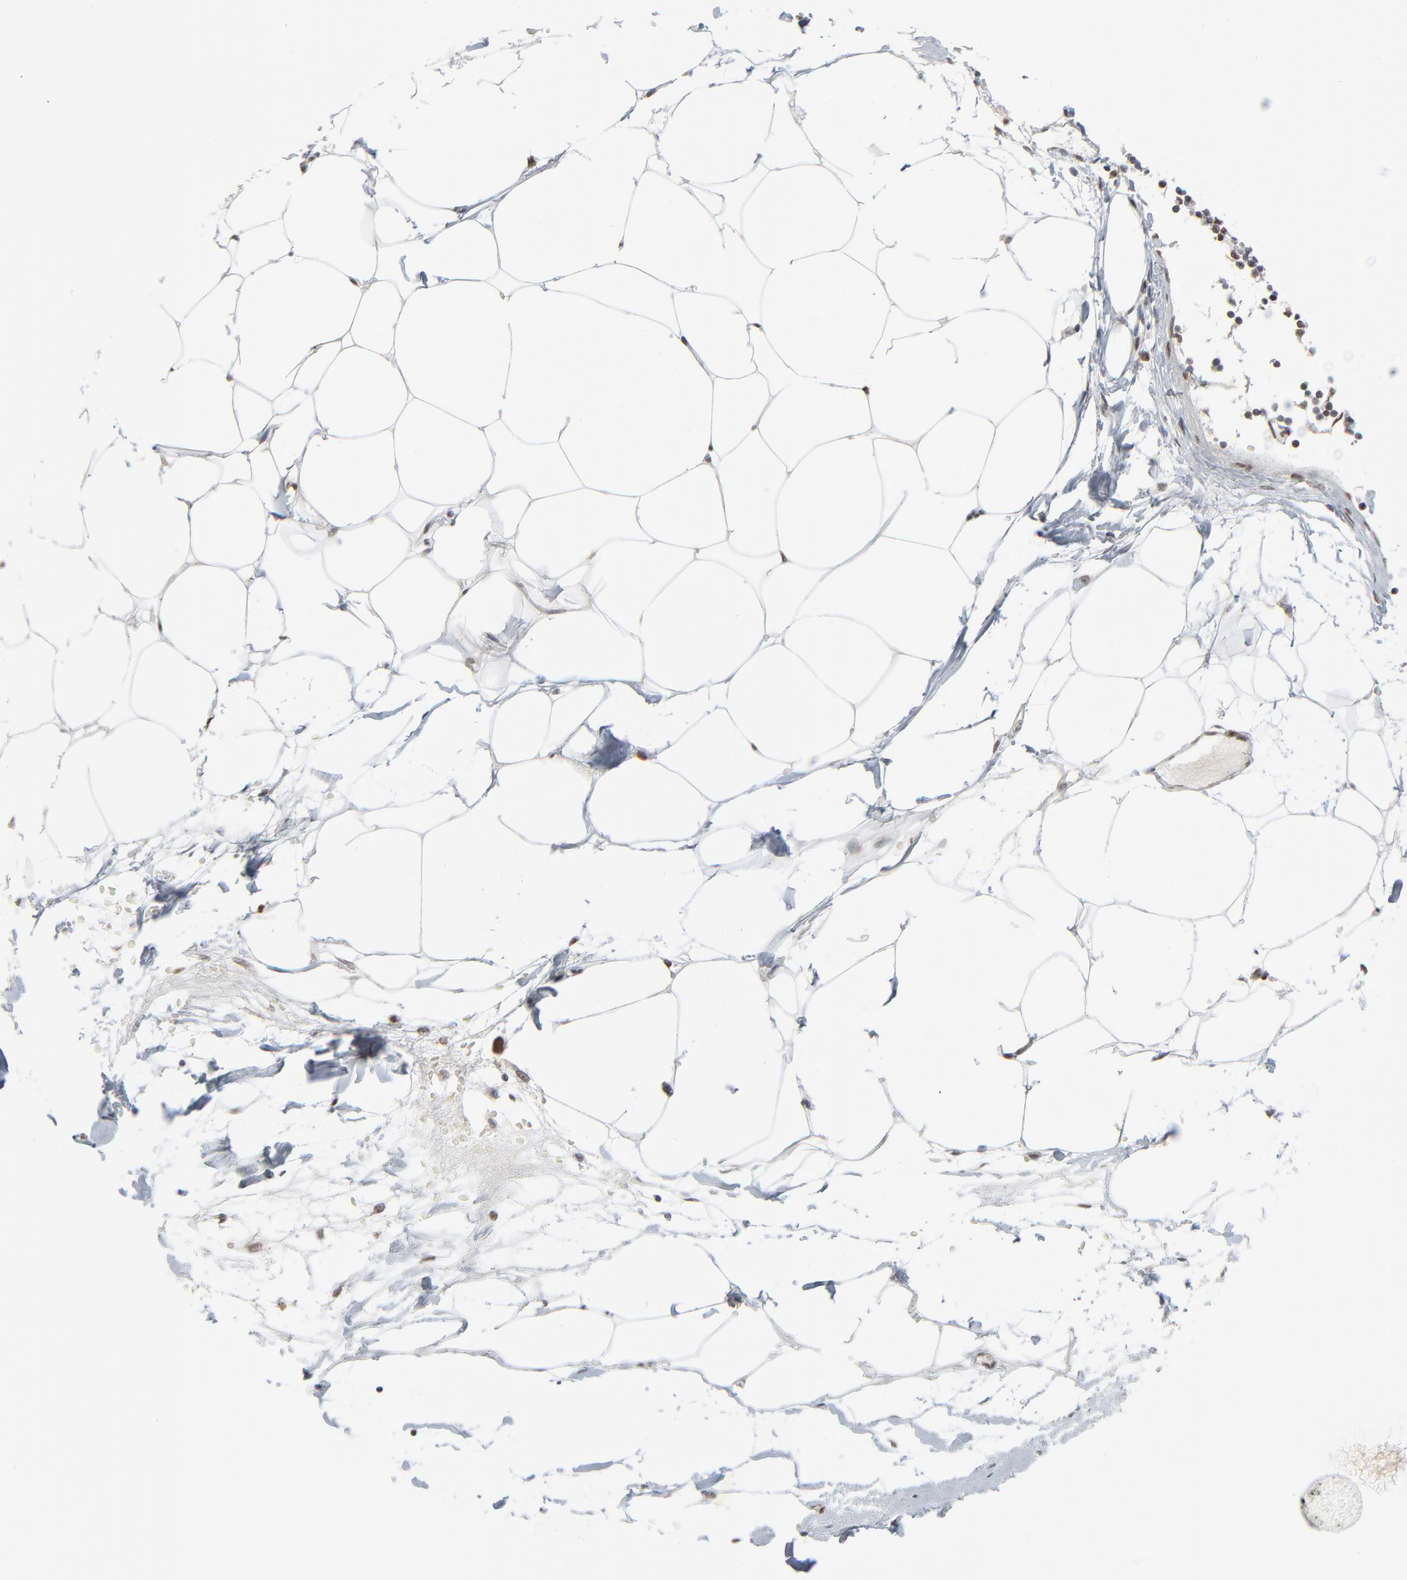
{"staining": {"intensity": "moderate", "quantity": ">75%", "location": "nuclear"}, "tissue": "adipose tissue", "cell_type": "Adipocytes", "image_type": "normal", "snomed": [{"axis": "morphology", "description": "Normal tissue, NOS"}, {"axis": "morphology", "description": "Adenocarcinoma, NOS"}, {"axis": "topography", "description": "Colon"}, {"axis": "topography", "description": "Peripheral nerve tissue"}], "caption": "This photomicrograph reveals immunohistochemistry (IHC) staining of normal adipose tissue, with medium moderate nuclear staining in about >75% of adipocytes.", "gene": "CUX1", "patient": {"sex": "male", "age": 14}}